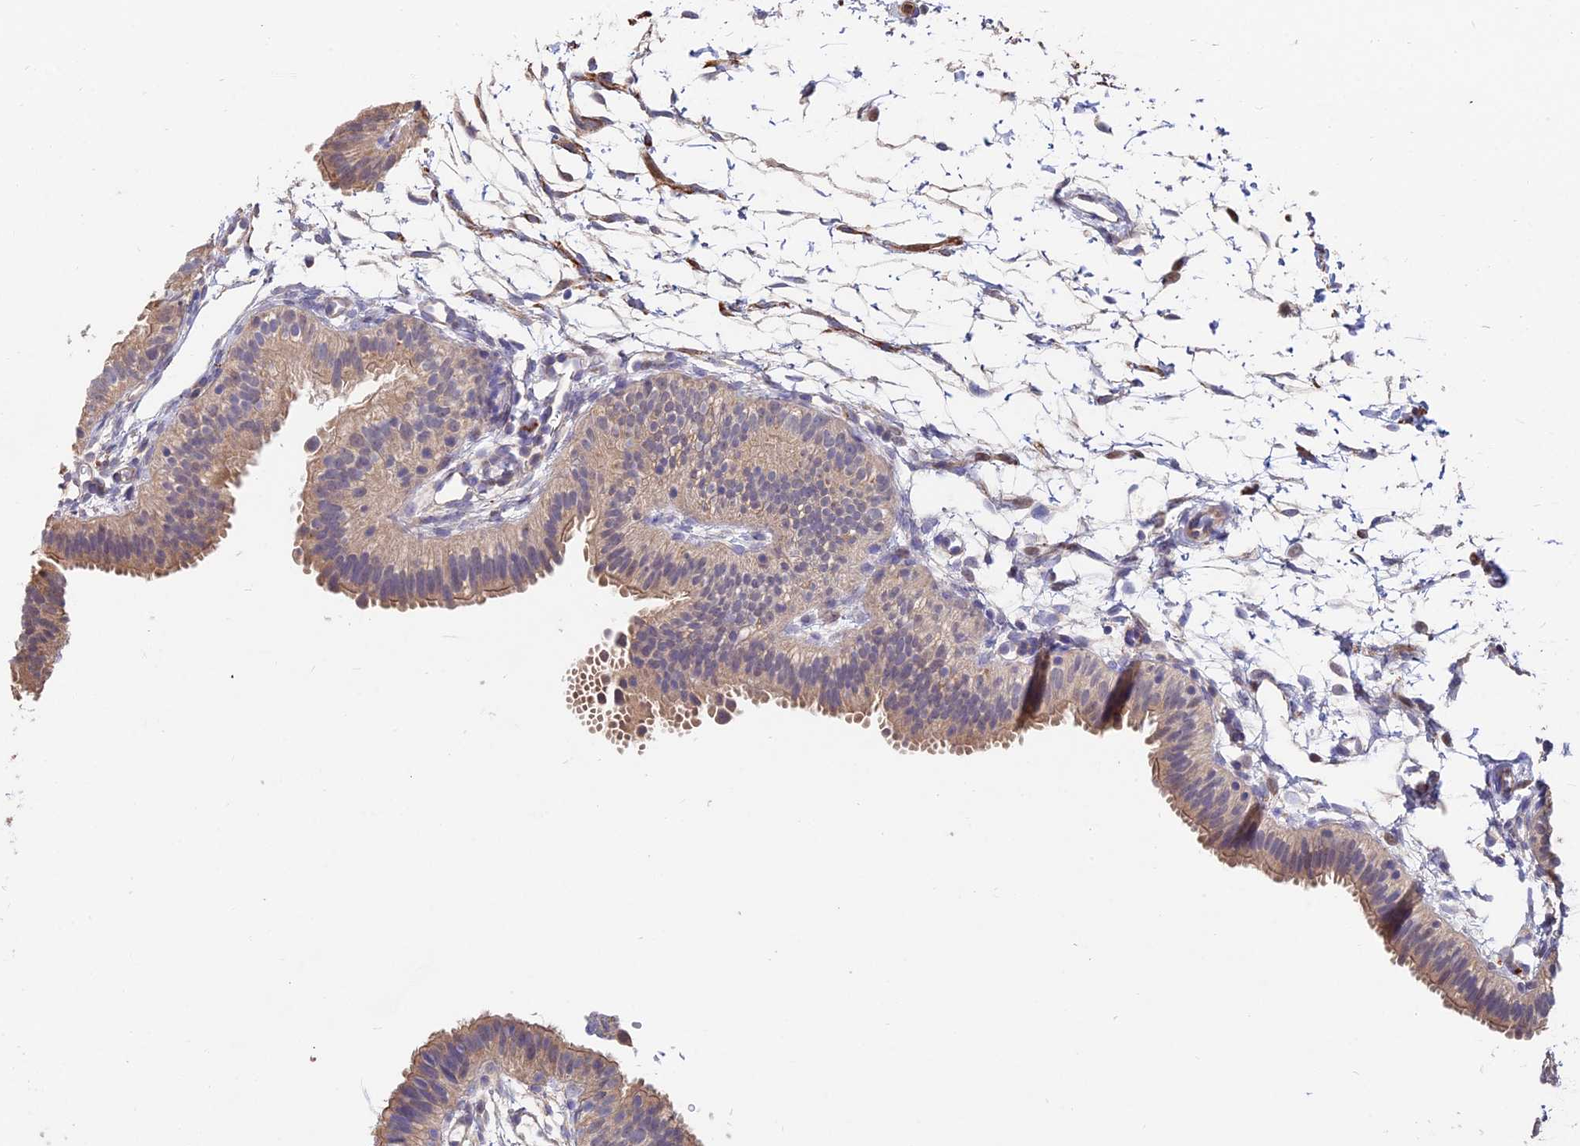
{"staining": {"intensity": "weak", "quantity": "25%-75%", "location": "cytoplasmic/membranous"}, "tissue": "fallopian tube", "cell_type": "Glandular cells", "image_type": "normal", "snomed": [{"axis": "morphology", "description": "Normal tissue, NOS"}, {"axis": "topography", "description": "Fallopian tube"}], "caption": "Fallopian tube stained with a brown dye displays weak cytoplasmic/membranous positive staining in about 25%-75% of glandular cells.", "gene": "ACTR5", "patient": {"sex": "female", "age": 35}}